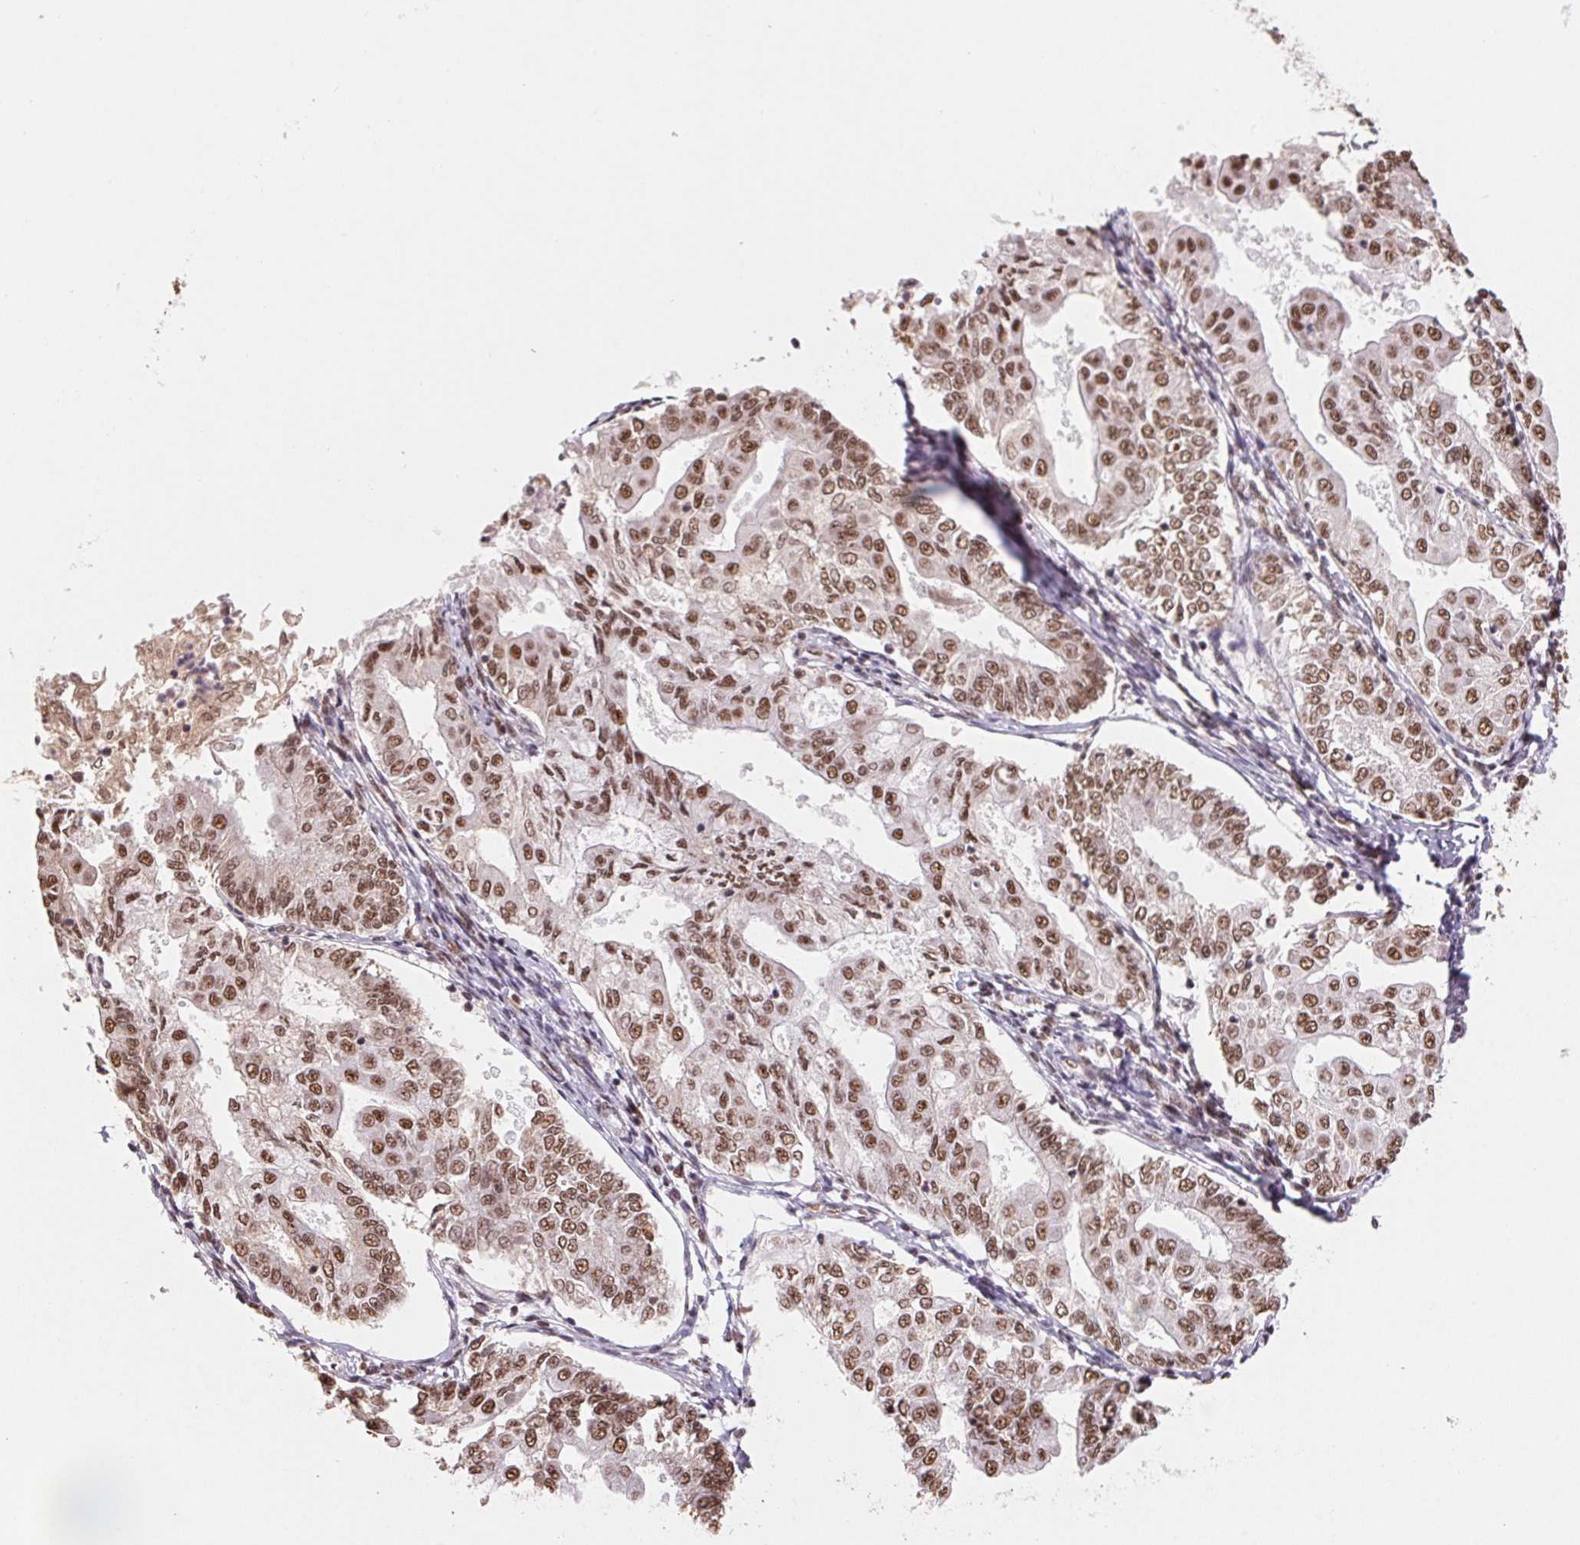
{"staining": {"intensity": "moderate", "quantity": ">75%", "location": "nuclear"}, "tissue": "endometrial cancer", "cell_type": "Tumor cells", "image_type": "cancer", "snomed": [{"axis": "morphology", "description": "Adenocarcinoma, NOS"}, {"axis": "topography", "description": "Endometrium"}], "caption": "Adenocarcinoma (endometrial) stained with DAB immunohistochemistry exhibits medium levels of moderate nuclear expression in approximately >75% of tumor cells. The staining is performed using DAB (3,3'-diaminobenzidine) brown chromogen to label protein expression. The nuclei are counter-stained blue using hematoxylin.", "gene": "SNRPG", "patient": {"sex": "female", "age": 68}}